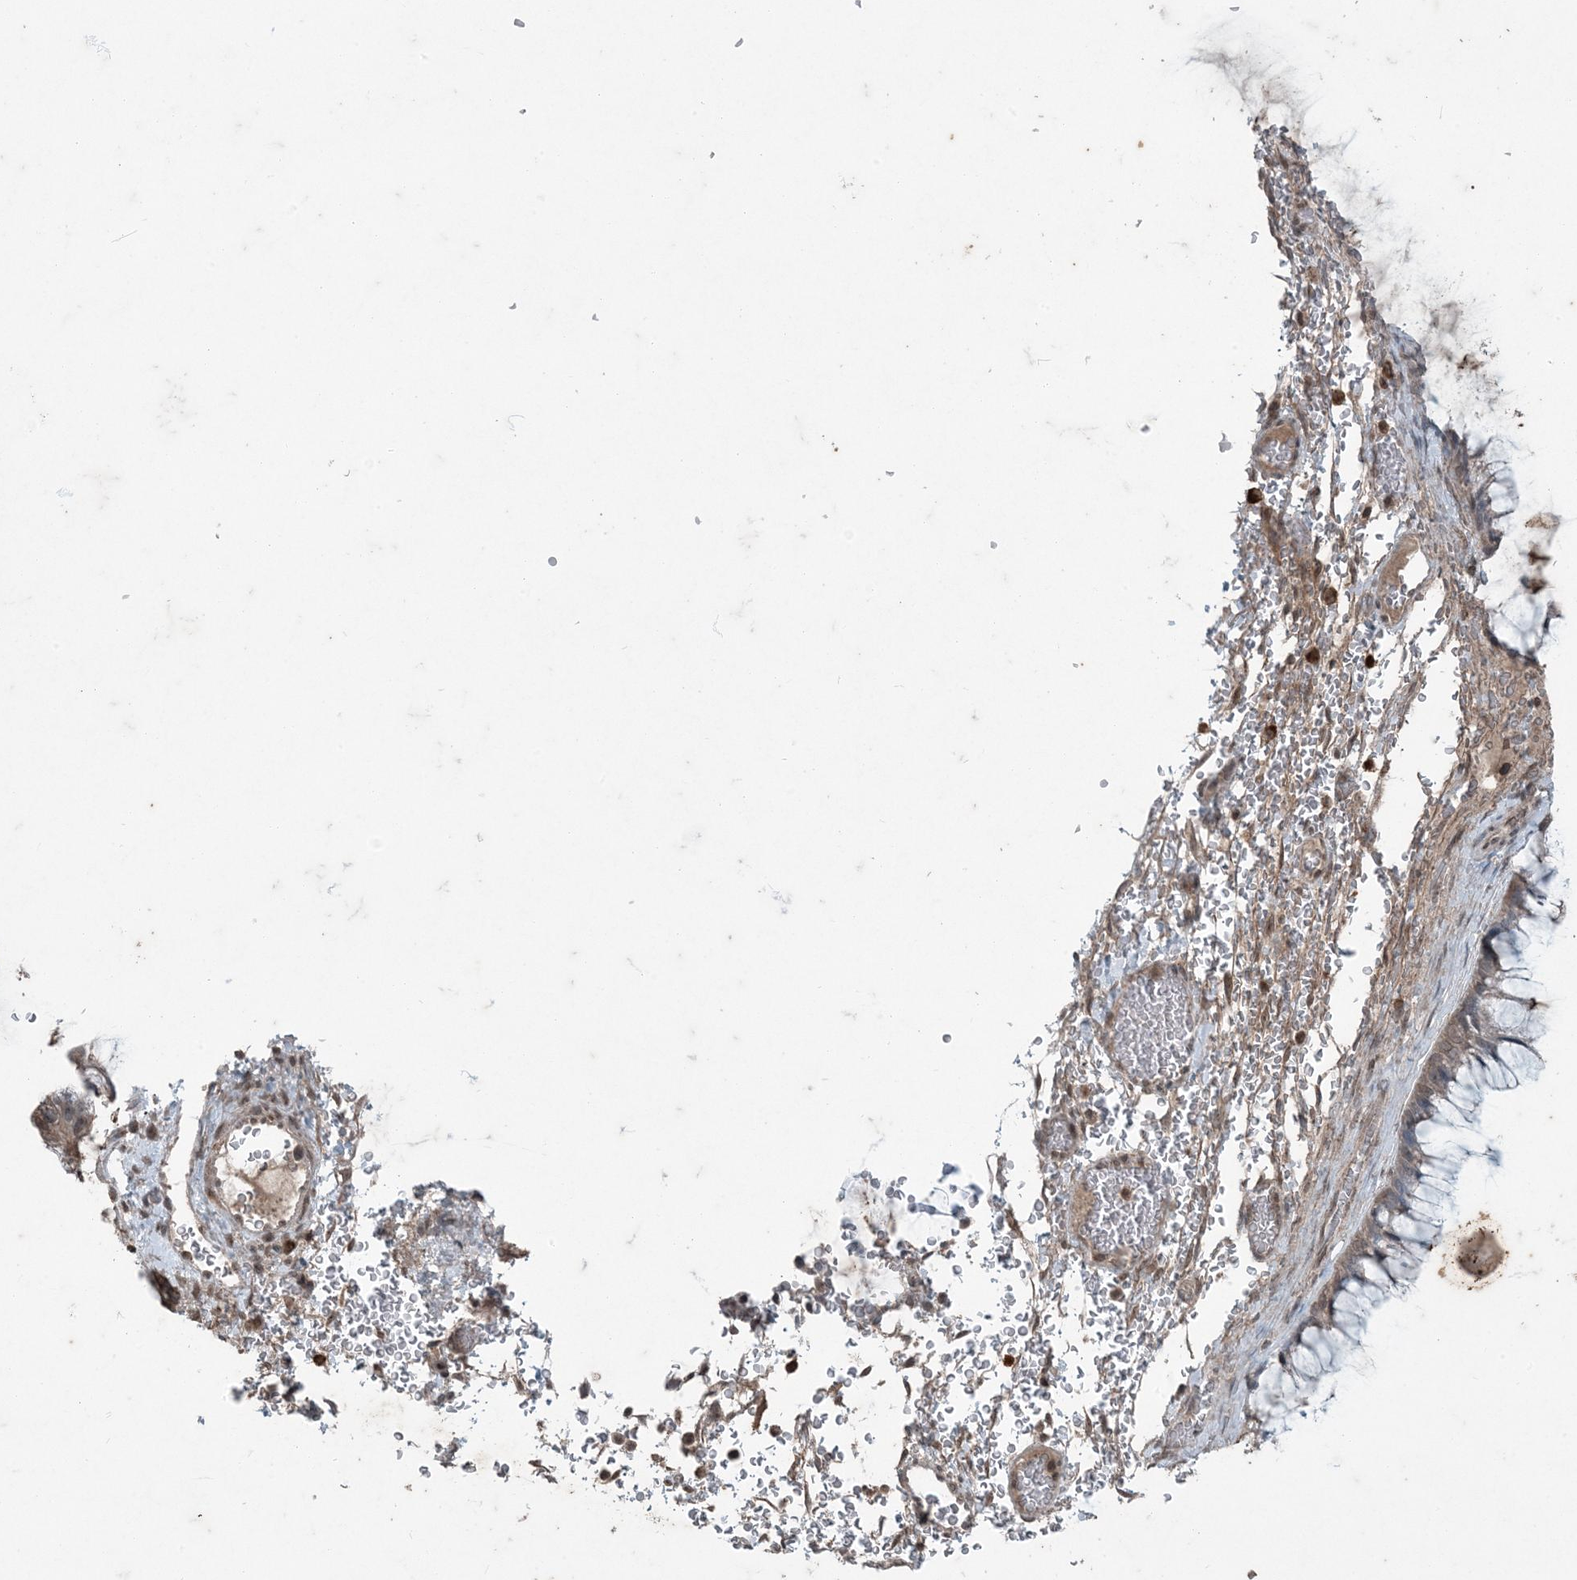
{"staining": {"intensity": "weak", "quantity": ">75%", "location": "cytoplasmic/membranous"}, "tissue": "ovarian cancer", "cell_type": "Tumor cells", "image_type": "cancer", "snomed": [{"axis": "morphology", "description": "Cystadenocarcinoma, mucinous, NOS"}, {"axis": "topography", "description": "Ovary"}], "caption": "The histopathology image reveals staining of ovarian mucinous cystadenocarcinoma, revealing weak cytoplasmic/membranous protein staining (brown color) within tumor cells. (brown staining indicates protein expression, while blue staining denotes nuclei).", "gene": "GNL1", "patient": {"sex": "female", "age": 37}}